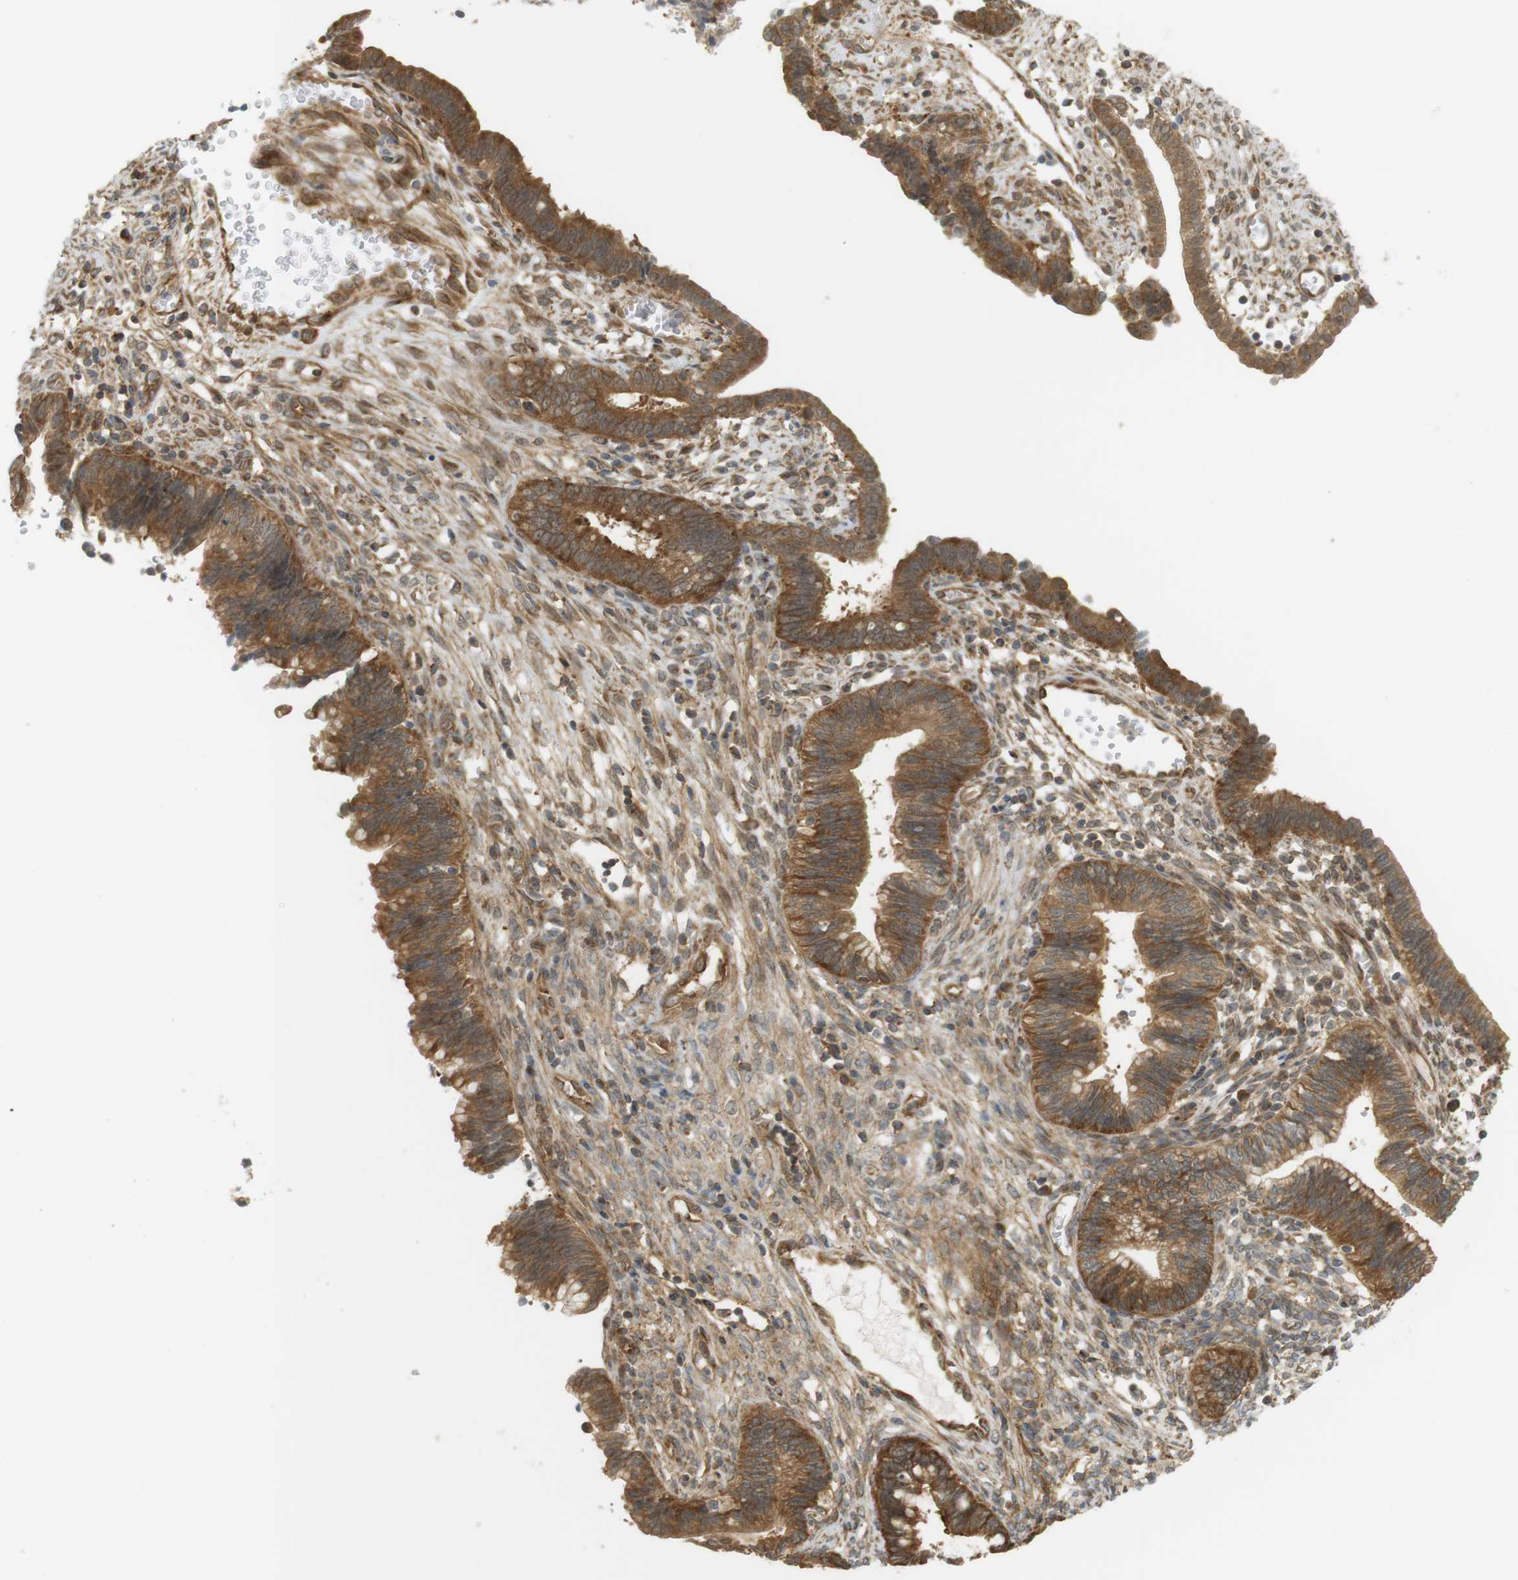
{"staining": {"intensity": "strong", "quantity": ">75%", "location": "cytoplasmic/membranous,nuclear"}, "tissue": "cervical cancer", "cell_type": "Tumor cells", "image_type": "cancer", "snomed": [{"axis": "morphology", "description": "Adenocarcinoma, NOS"}, {"axis": "topography", "description": "Cervix"}], "caption": "There is high levels of strong cytoplasmic/membranous and nuclear positivity in tumor cells of cervical adenocarcinoma, as demonstrated by immunohistochemical staining (brown color).", "gene": "PA2G4", "patient": {"sex": "female", "age": 44}}